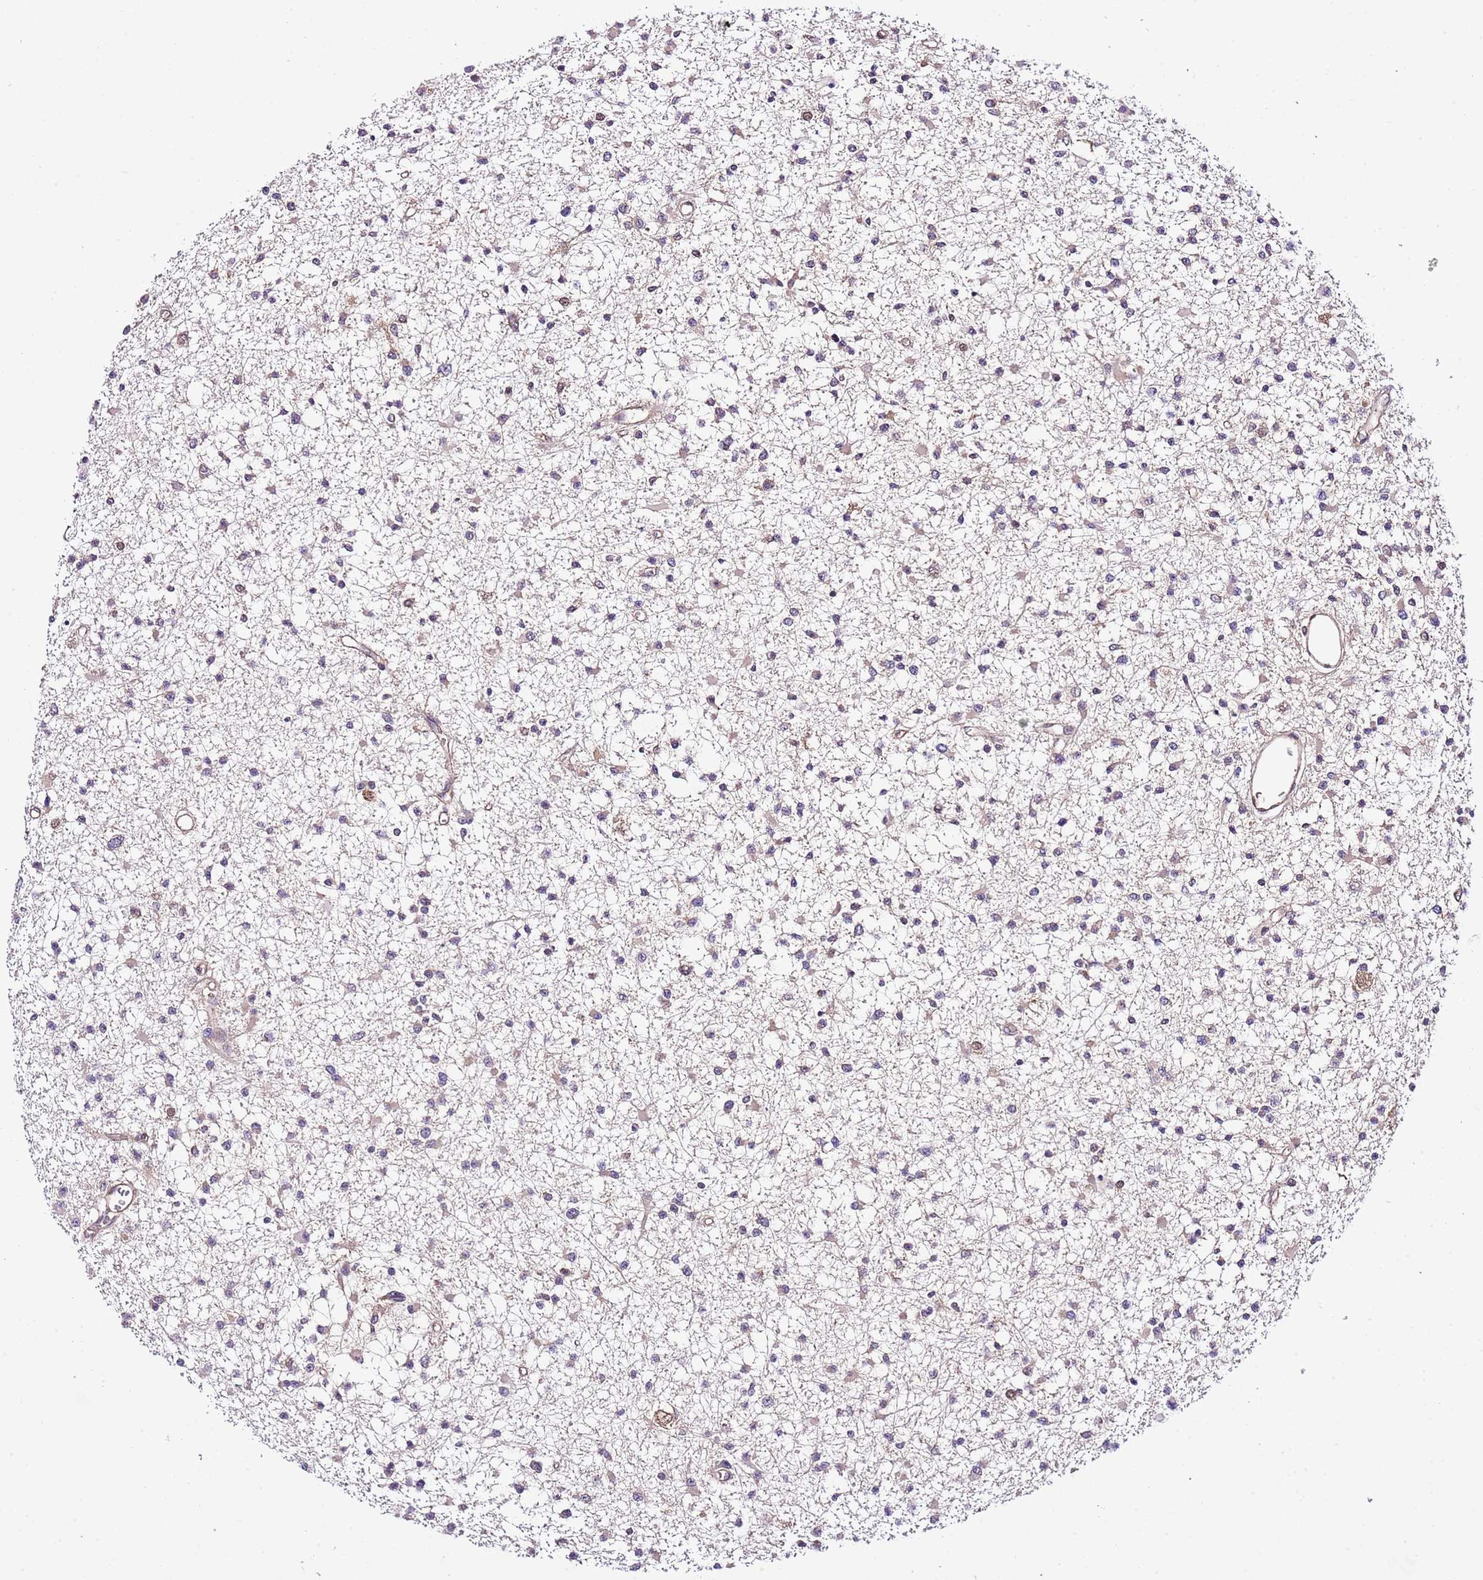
{"staining": {"intensity": "moderate", "quantity": "<25%", "location": "cytoplasmic/membranous,nuclear"}, "tissue": "glioma", "cell_type": "Tumor cells", "image_type": "cancer", "snomed": [{"axis": "morphology", "description": "Glioma, malignant, Low grade"}, {"axis": "topography", "description": "Brain"}], "caption": "The histopathology image reveals a brown stain indicating the presence of a protein in the cytoplasmic/membranous and nuclear of tumor cells in glioma.", "gene": "DONSON", "patient": {"sex": "female", "age": 22}}